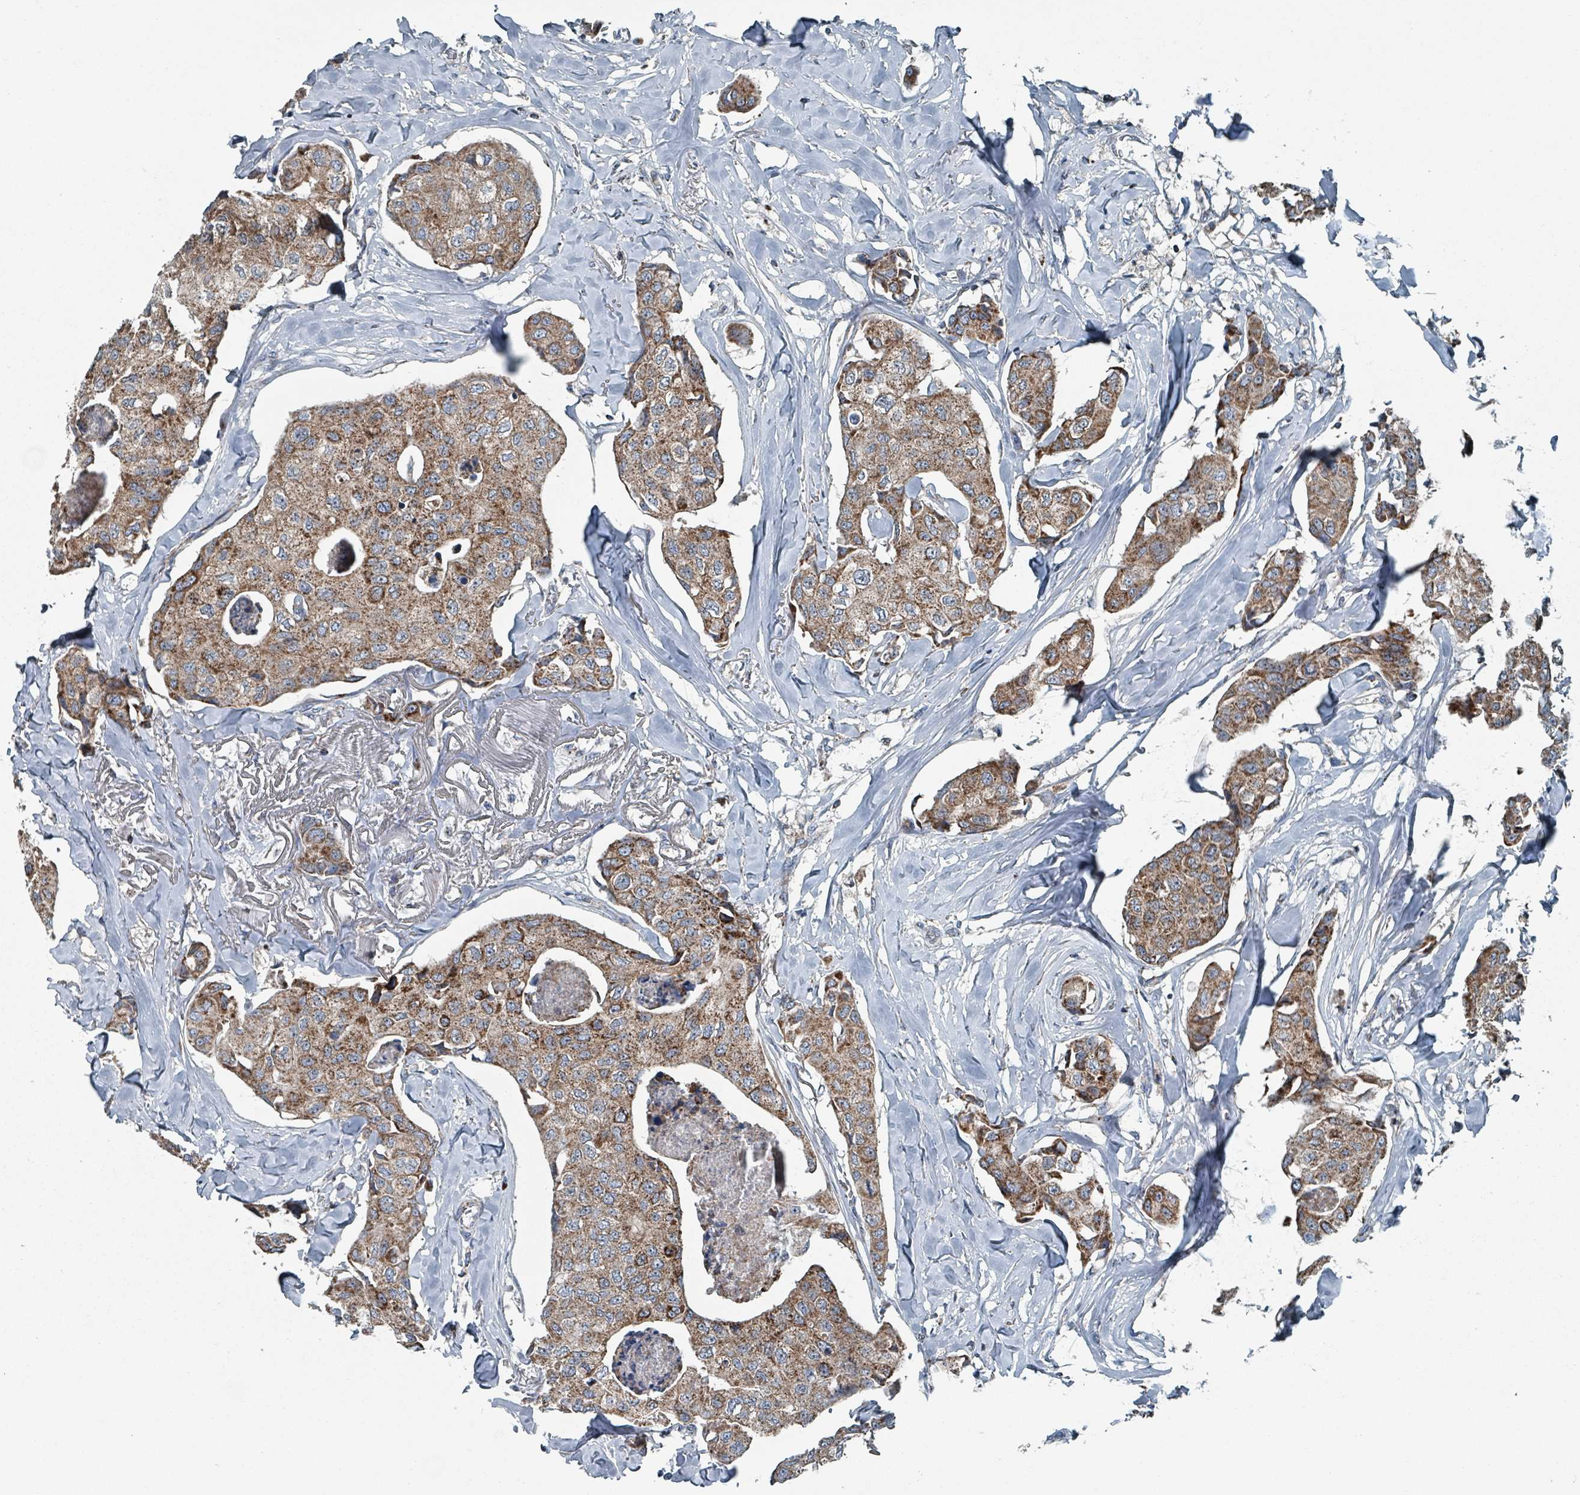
{"staining": {"intensity": "moderate", "quantity": ">75%", "location": "cytoplasmic/membranous"}, "tissue": "breast cancer", "cell_type": "Tumor cells", "image_type": "cancer", "snomed": [{"axis": "morphology", "description": "Duct carcinoma"}, {"axis": "topography", "description": "Breast"}], "caption": "Immunohistochemical staining of human breast invasive ductal carcinoma reveals medium levels of moderate cytoplasmic/membranous protein positivity in approximately >75% of tumor cells.", "gene": "ABHD18", "patient": {"sex": "female", "age": 80}}